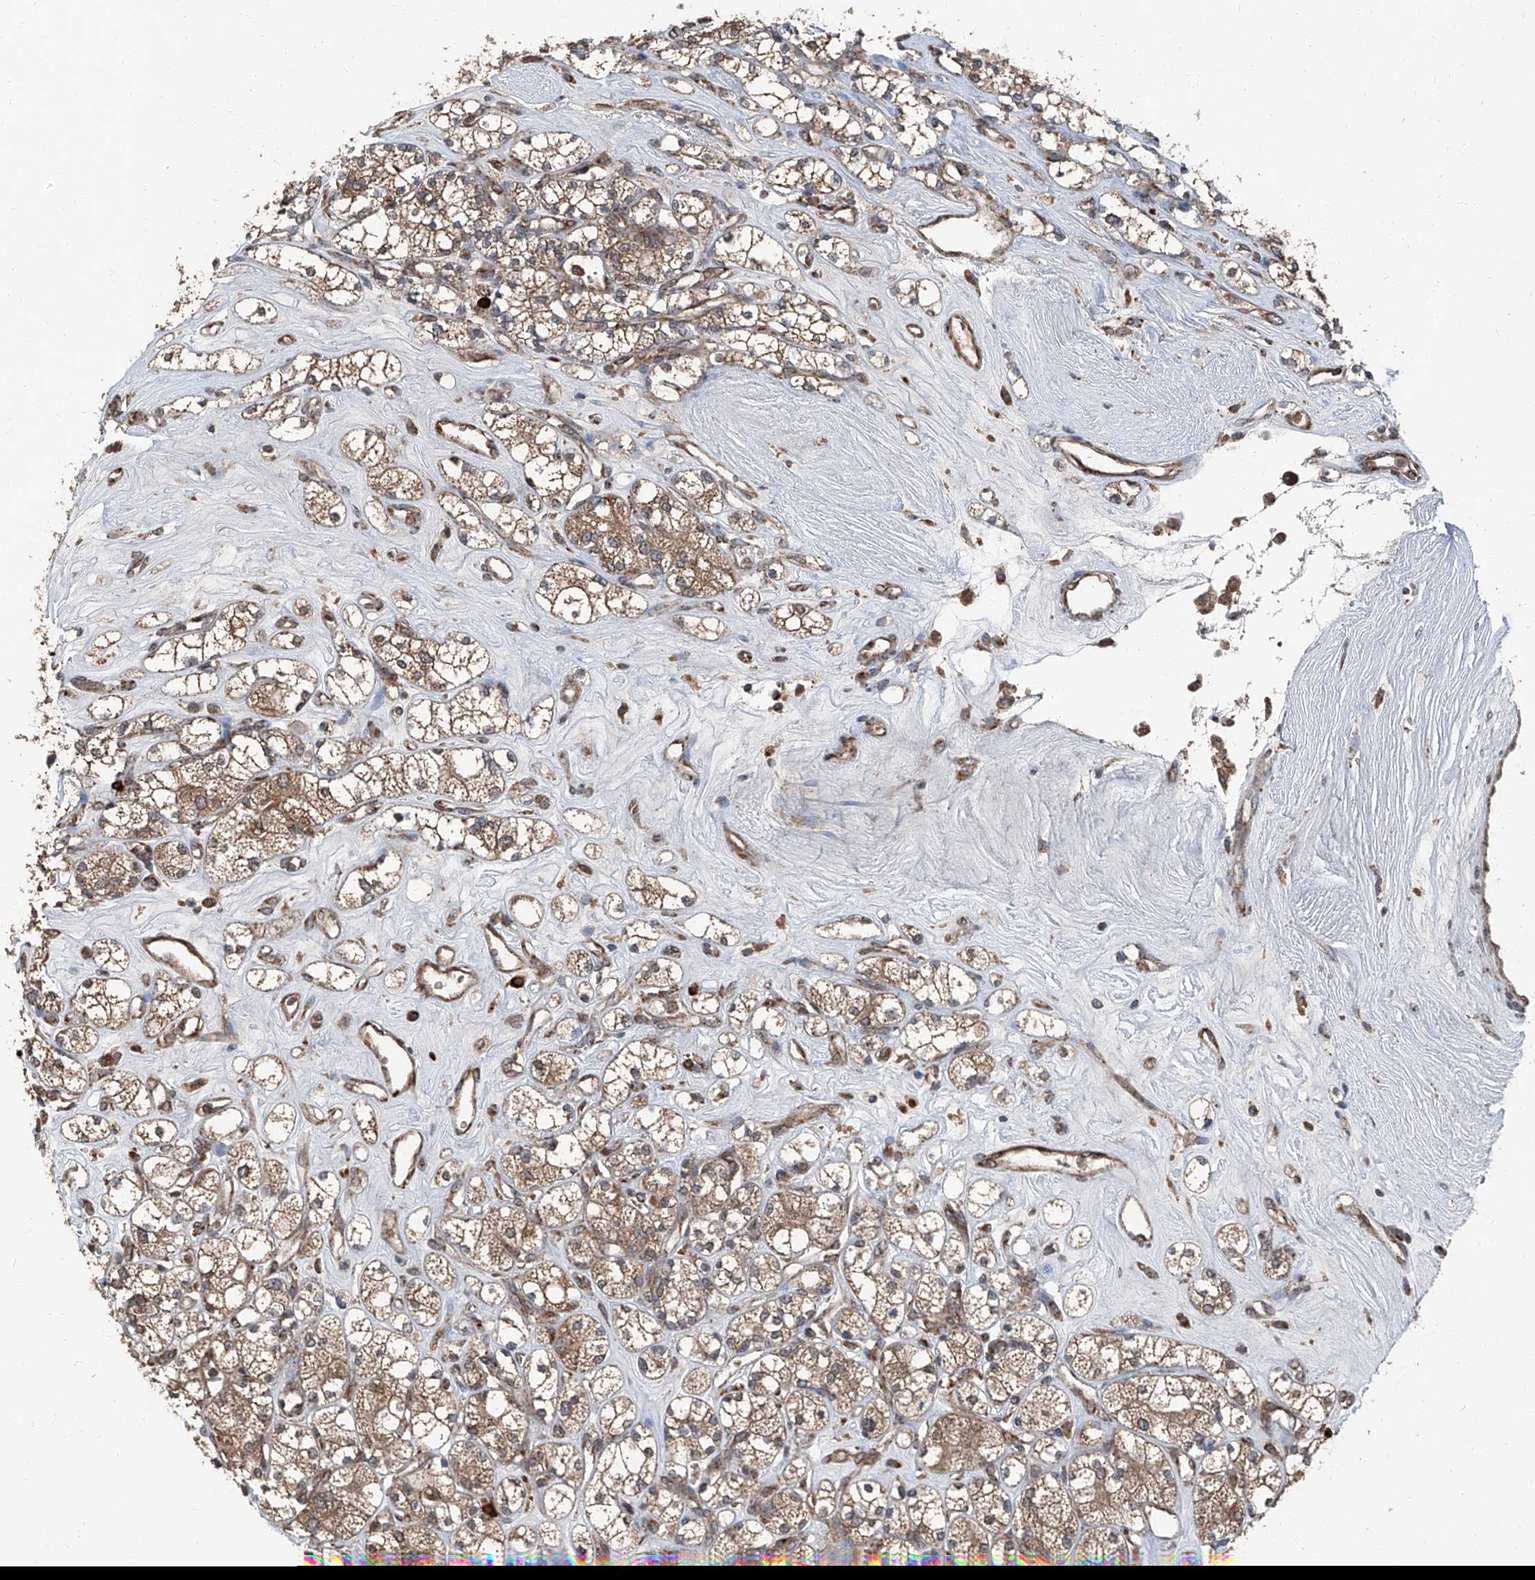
{"staining": {"intensity": "moderate", "quantity": ">75%", "location": "cytoplasmic/membranous"}, "tissue": "renal cancer", "cell_type": "Tumor cells", "image_type": "cancer", "snomed": [{"axis": "morphology", "description": "Adenocarcinoma, NOS"}, {"axis": "topography", "description": "Kidney"}], "caption": "Renal cancer stained with DAB (3,3'-diaminobenzidine) IHC reveals medium levels of moderate cytoplasmic/membranous staining in about >75% of tumor cells.", "gene": "LIMK1", "patient": {"sex": "male", "age": 77}}